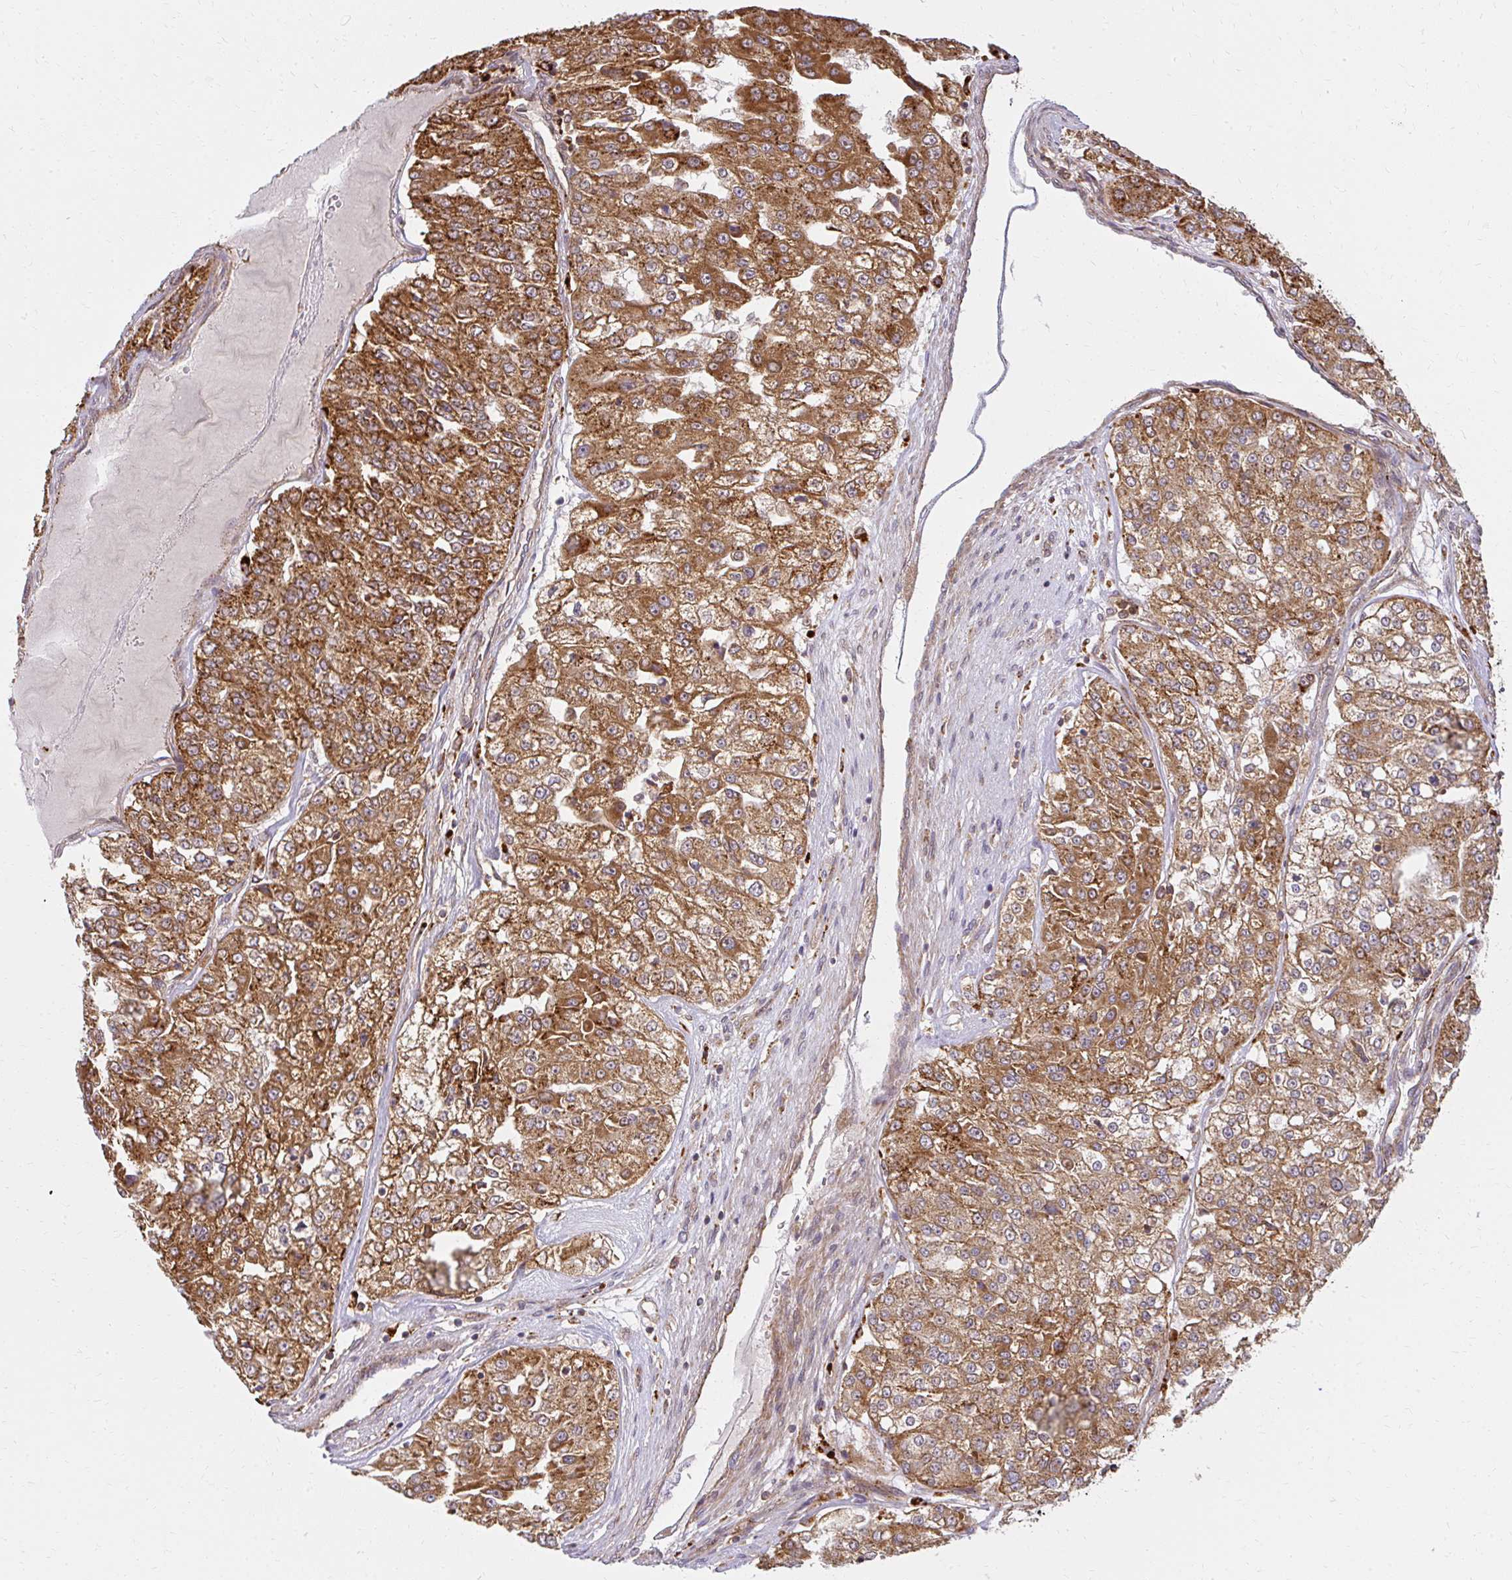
{"staining": {"intensity": "strong", "quantity": ">75%", "location": "cytoplasmic/membranous"}, "tissue": "renal cancer", "cell_type": "Tumor cells", "image_type": "cancer", "snomed": [{"axis": "morphology", "description": "Adenocarcinoma, NOS"}, {"axis": "topography", "description": "Kidney"}], "caption": "Immunohistochemical staining of human renal cancer reveals high levels of strong cytoplasmic/membranous protein positivity in approximately >75% of tumor cells. The protein is stained brown, and the nuclei are stained in blue (DAB (3,3'-diaminobenzidine) IHC with brightfield microscopy, high magnification).", "gene": "GNS", "patient": {"sex": "female", "age": 63}}